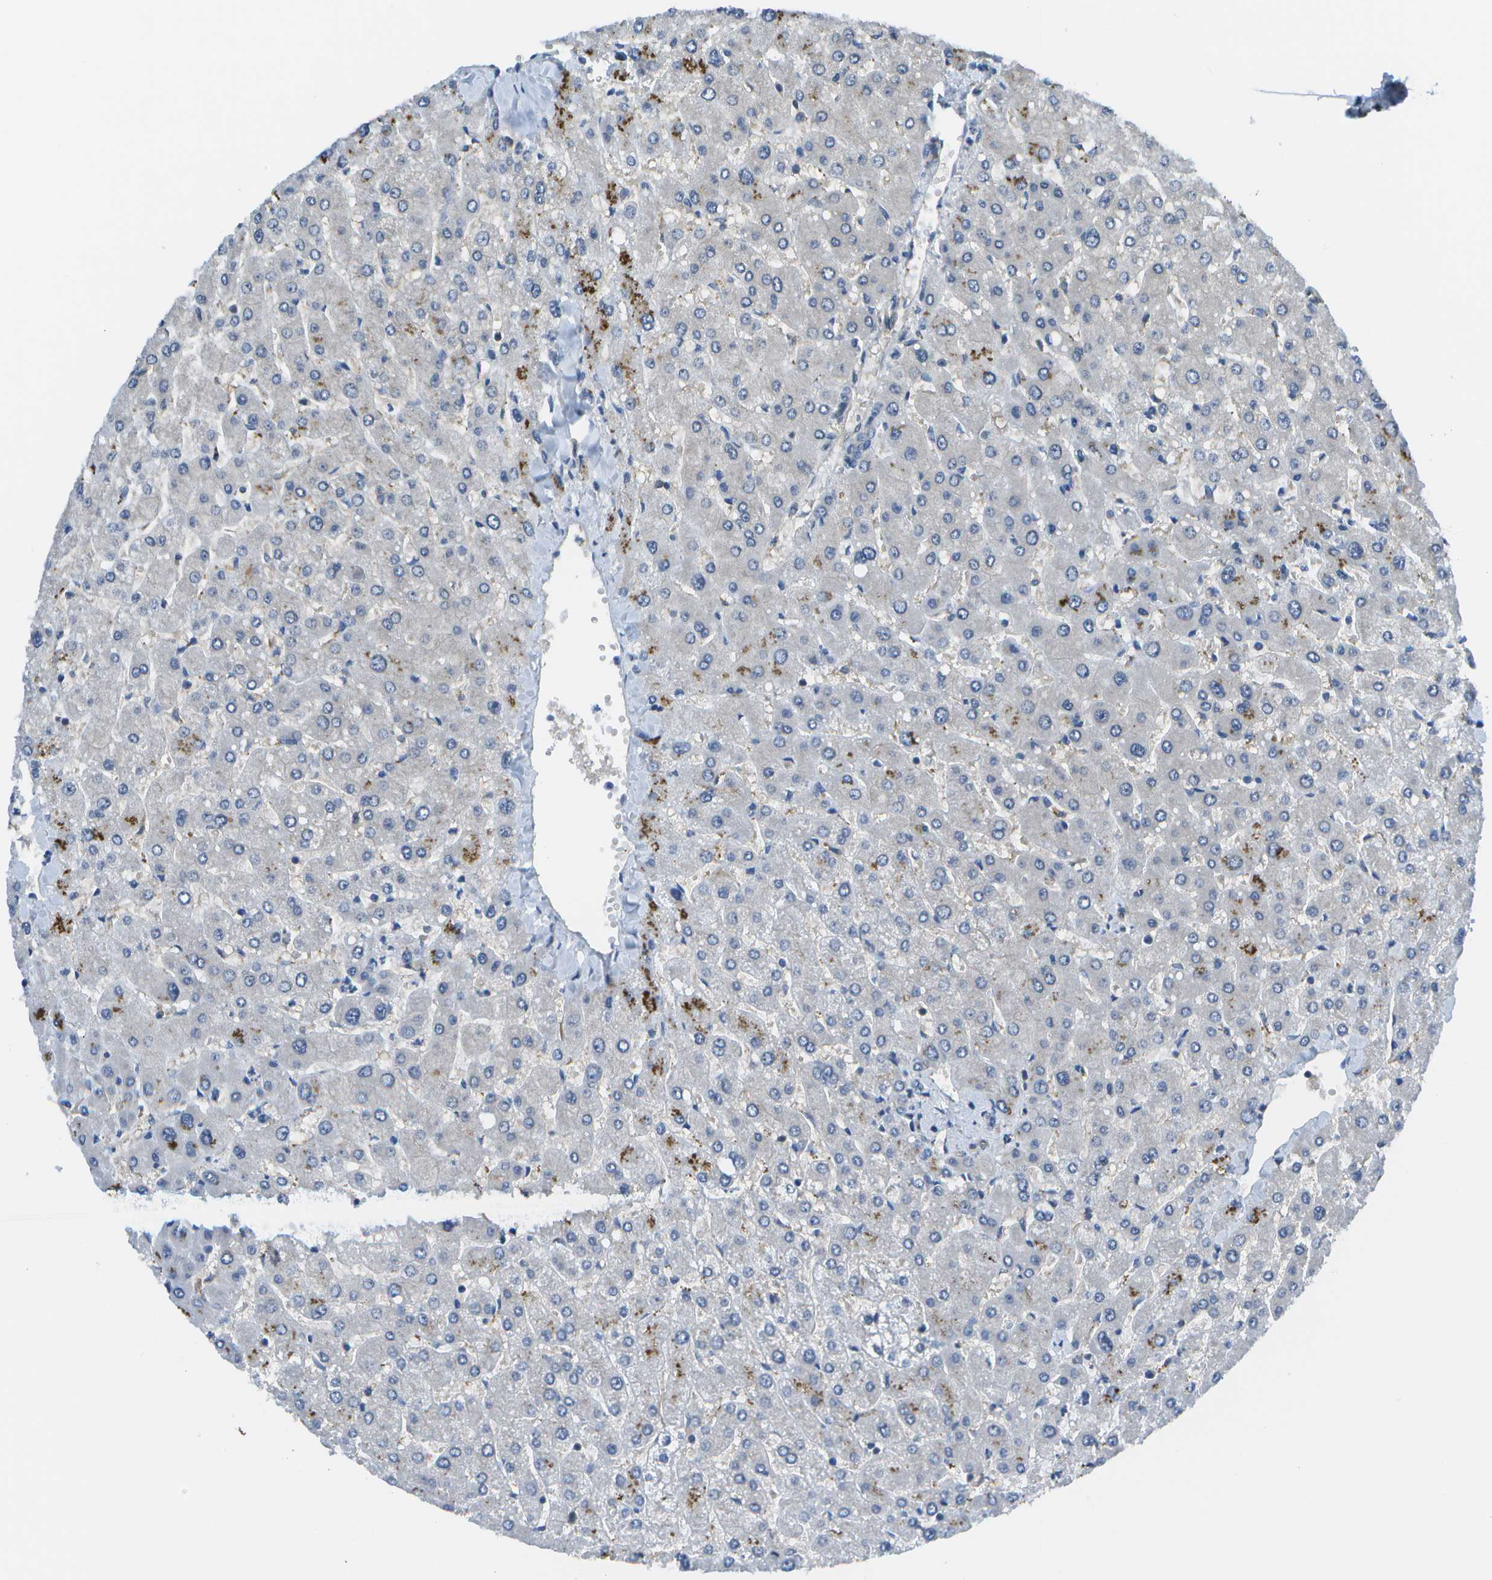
{"staining": {"intensity": "negative", "quantity": "none", "location": "none"}, "tissue": "liver", "cell_type": "Cholangiocytes", "image_type": "normal", "snomed": [{"axis": "morphology", "description": "Normal tissue, NOS"}, {"axis": "topography", "description": "Liver"}], "caption": "Cholangiocytes show no significant staining in normal liver. Nuclei are stained in blue.", "gene": "KIAA0040", "patient": {"sex": "male", "age": 55}}